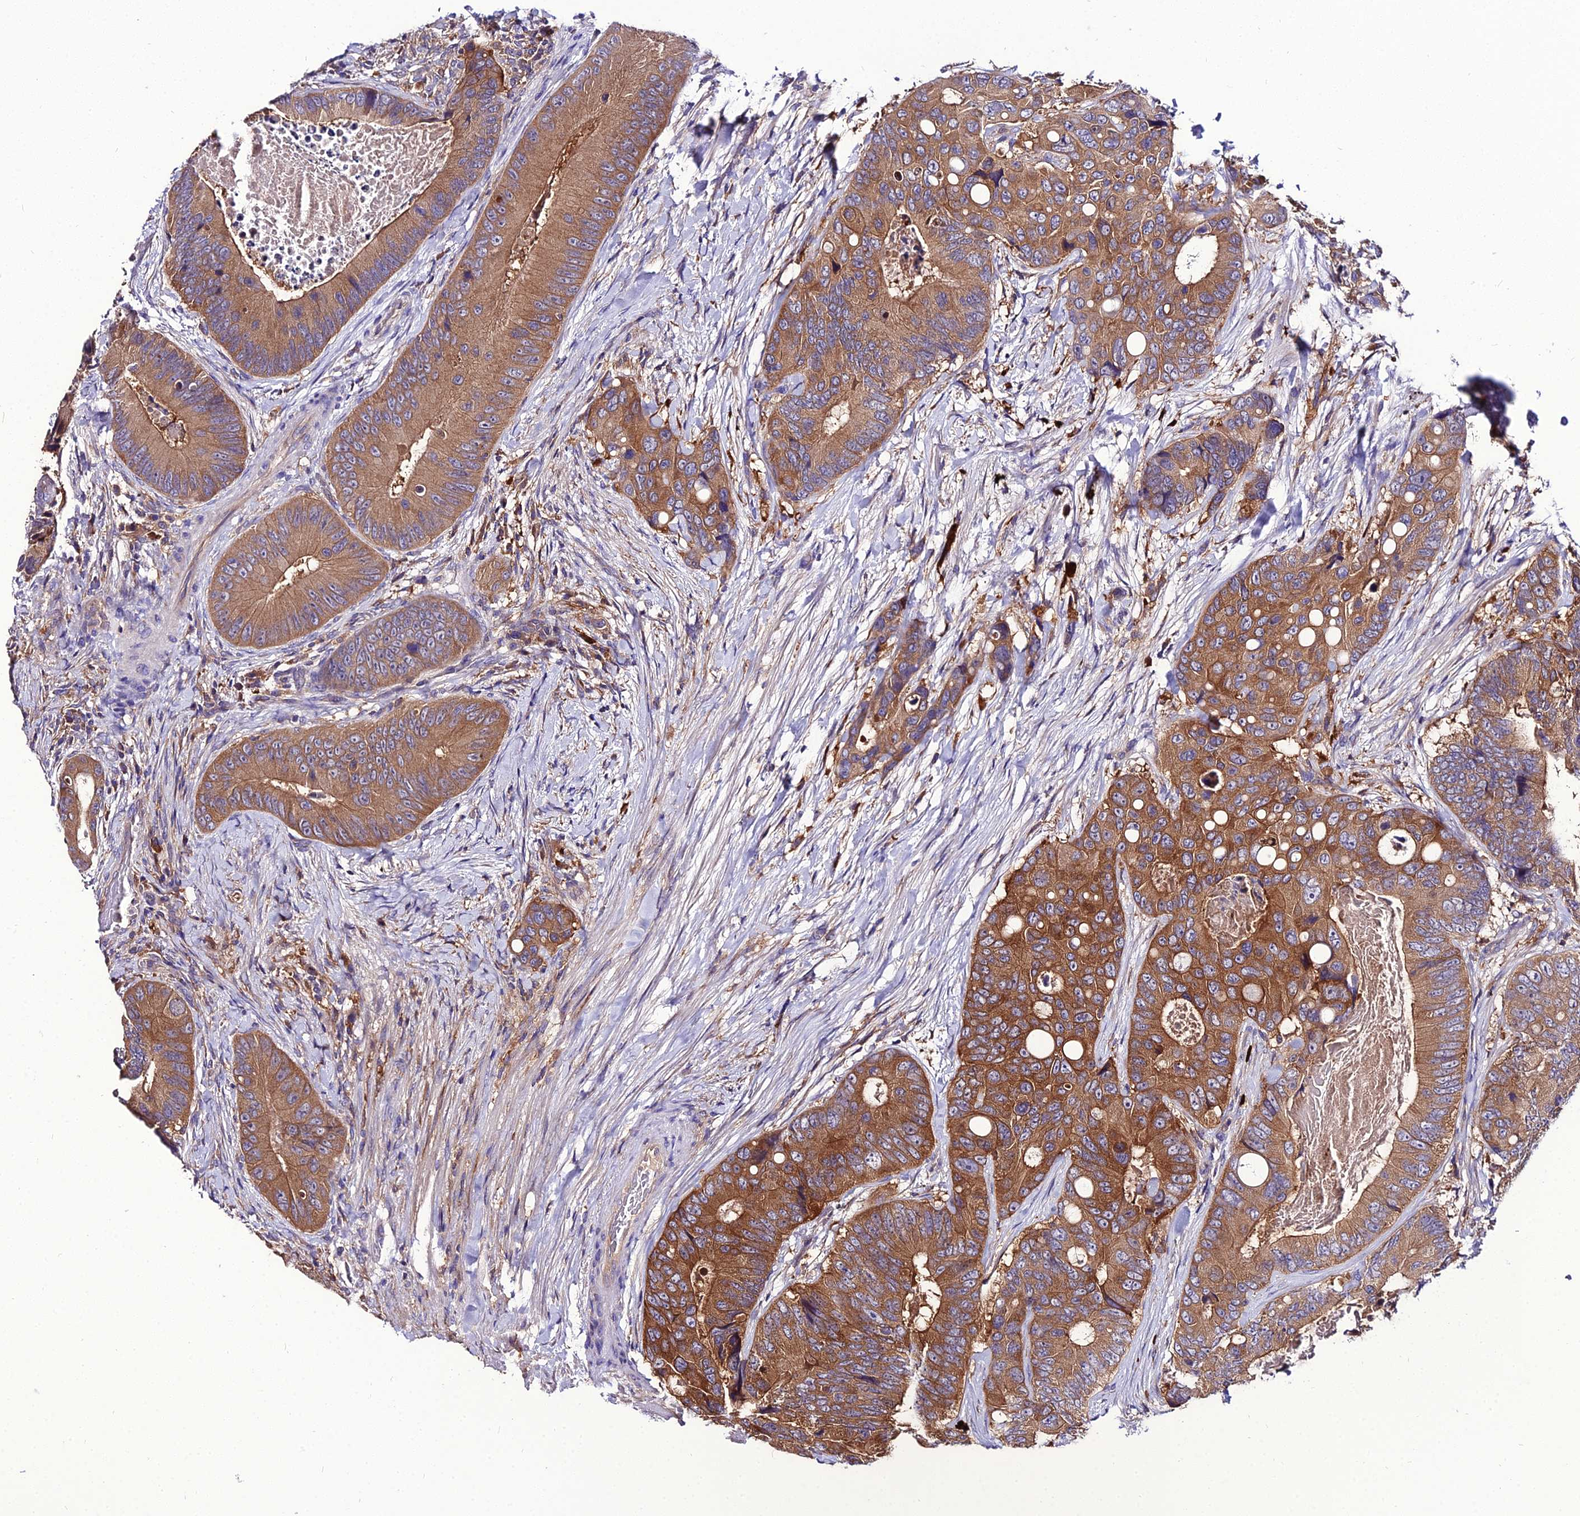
{"staining": {"intensity": "moderate", "quantity": ">75%", "location": "cytoplasmic/membranous"}, "tissue": "colorectal cancer", "cell_type": "Tumor cells", "image_type": "cancer", "snomed": [{"axis": "morphology", "description": "Adenocarcinoma, NOS"}, {"axis": "topography", "description": "Colon"}], "caption": "Colorectal cancer stained with IHC exhibits moderate cytoplasmic/membranous staining in about >75% of tumor cells.", "gene": "C2orf69", "patient": {"sex": "male", "age": 84}}